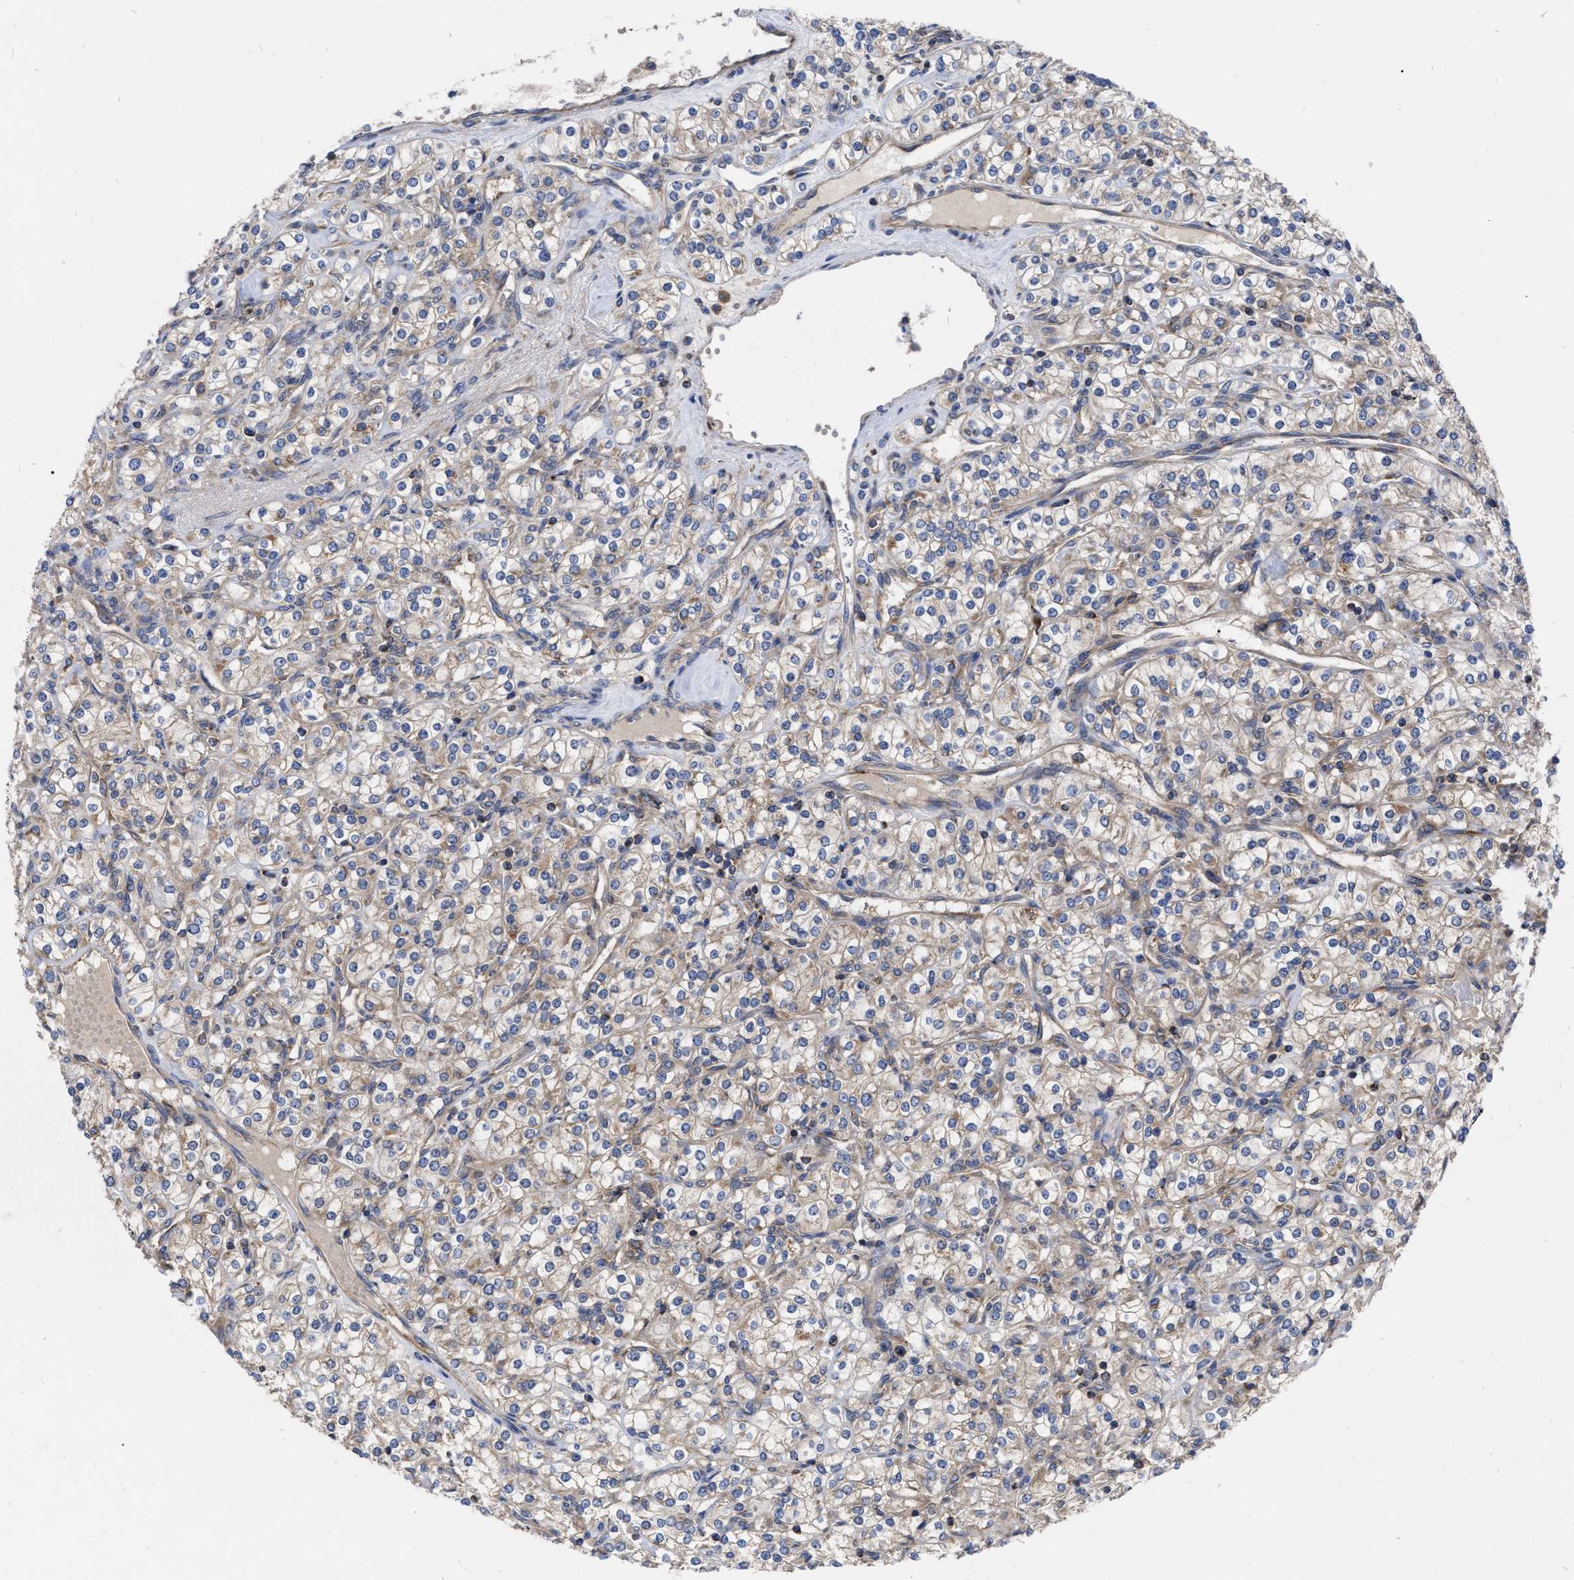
{"staining": {"intensity": "weak", "quantity": ">75%", "location": "cytoplasmic/membranous"}, "tissue": "renal cancer", "cell_type": "Tumor cells", "image_type": "cancer", "snomed": [{"axis": "morphology", "description": "Adenocarcinoma, NOS"}, {"axis": "topography", "description": "Kidney"}], "caption": "Renal cancer stained for a protein reveals weak cytoplasmic/membranous positivity in tumor cells. The protein is shown in brown color, while the nuclei are stained blue.", "gene": "CDKN2C", "patient": {"sex": "male", "age": 77}}